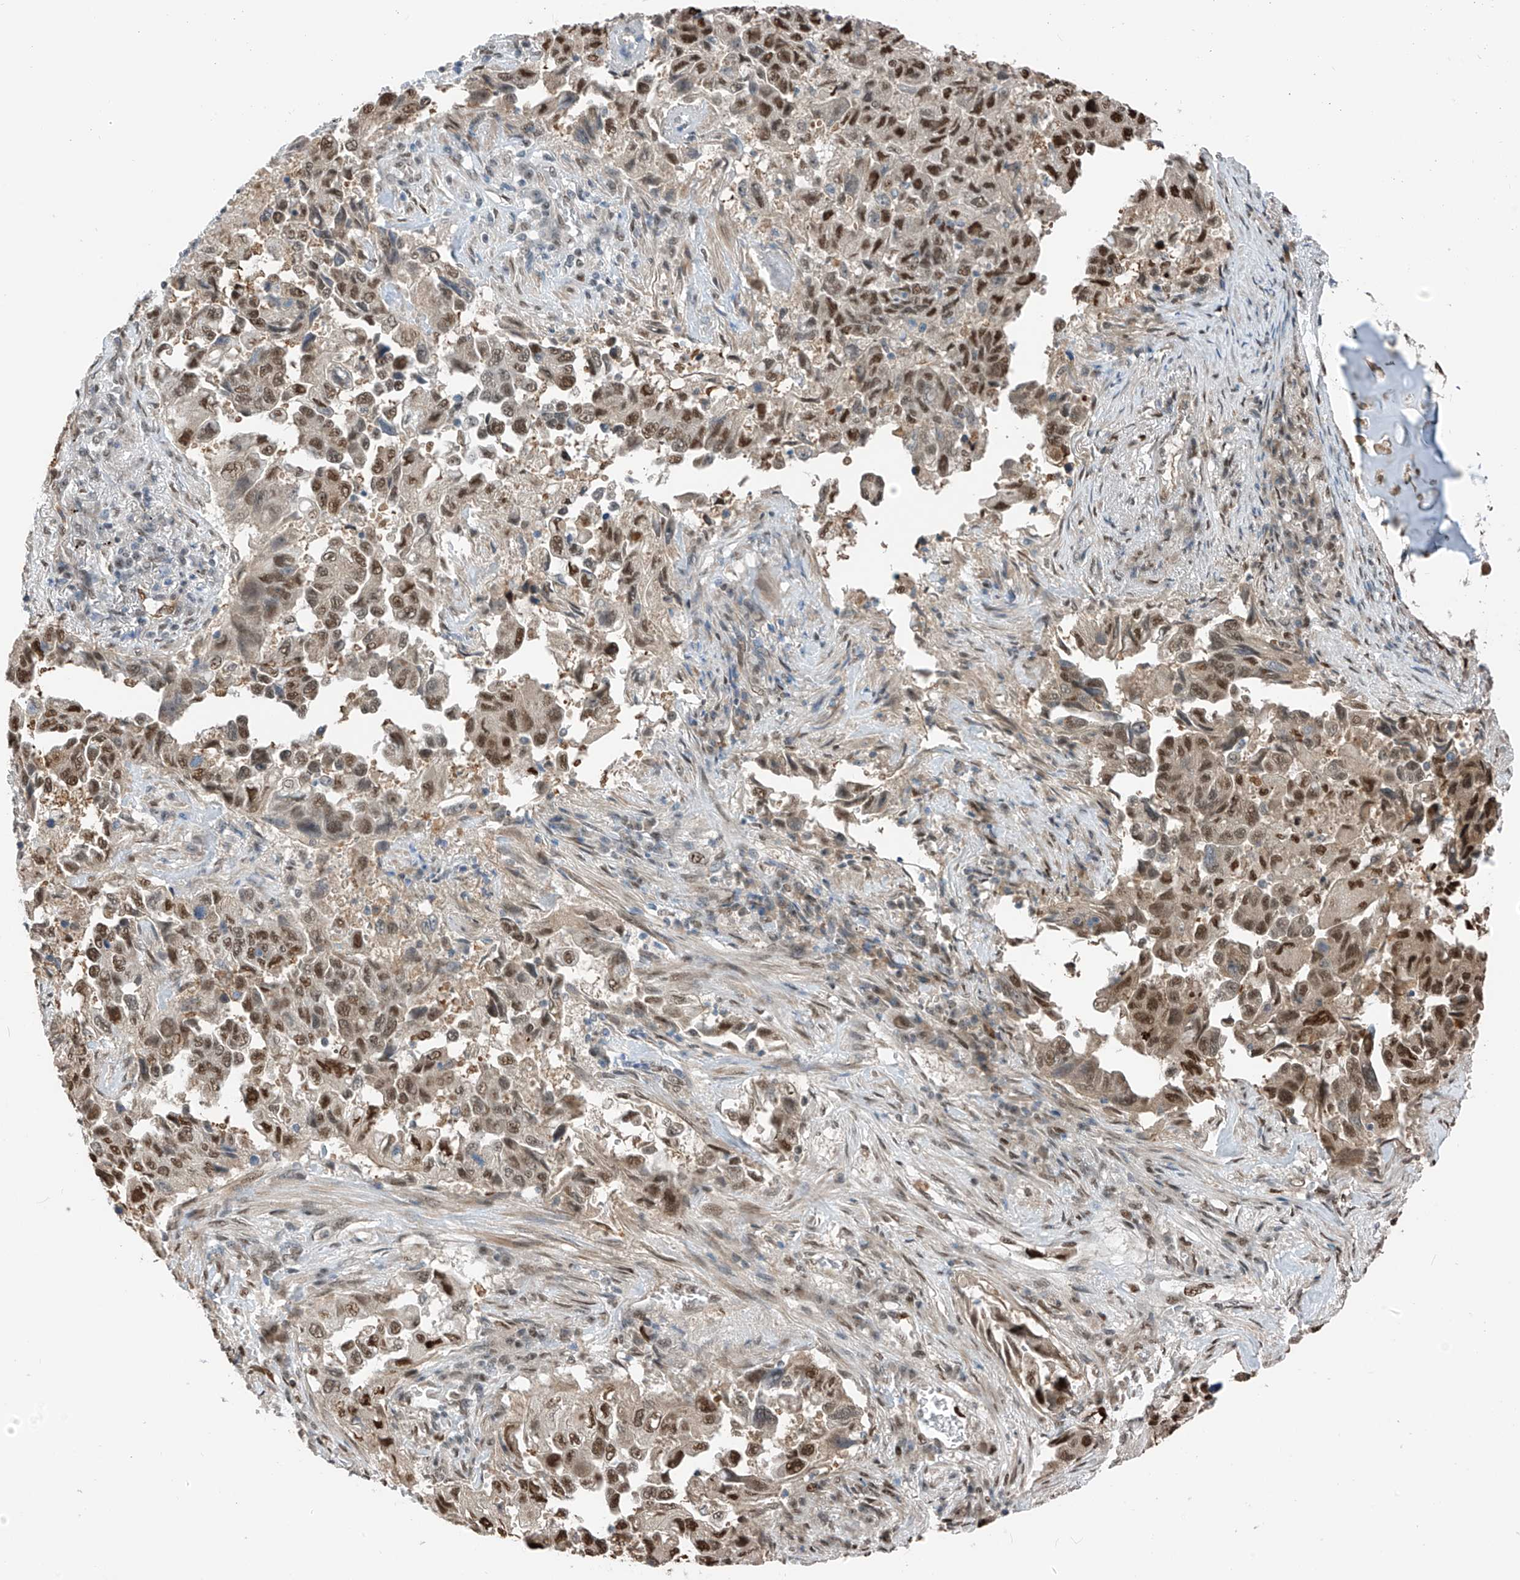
{"staining": {"intensity": "moderate", "quantity": ">75%", "location": "nuclear"}, "tissue": "lung cancer", "cell_type": "Tumor cells", "image_type": "cancer", "snomed": [{"axis": "morphology", "description": "Adenocarcinoma, NOS"}, {"axis": "topography", "description": "Lung"}], "caption": "The photomicrograph exhibits staining of lung cancer, revealing moderate nuclear protein expression (brown color) within tumor cells.", "gene": "RBP7", "patient": {"sex": "female", "age": 51}}